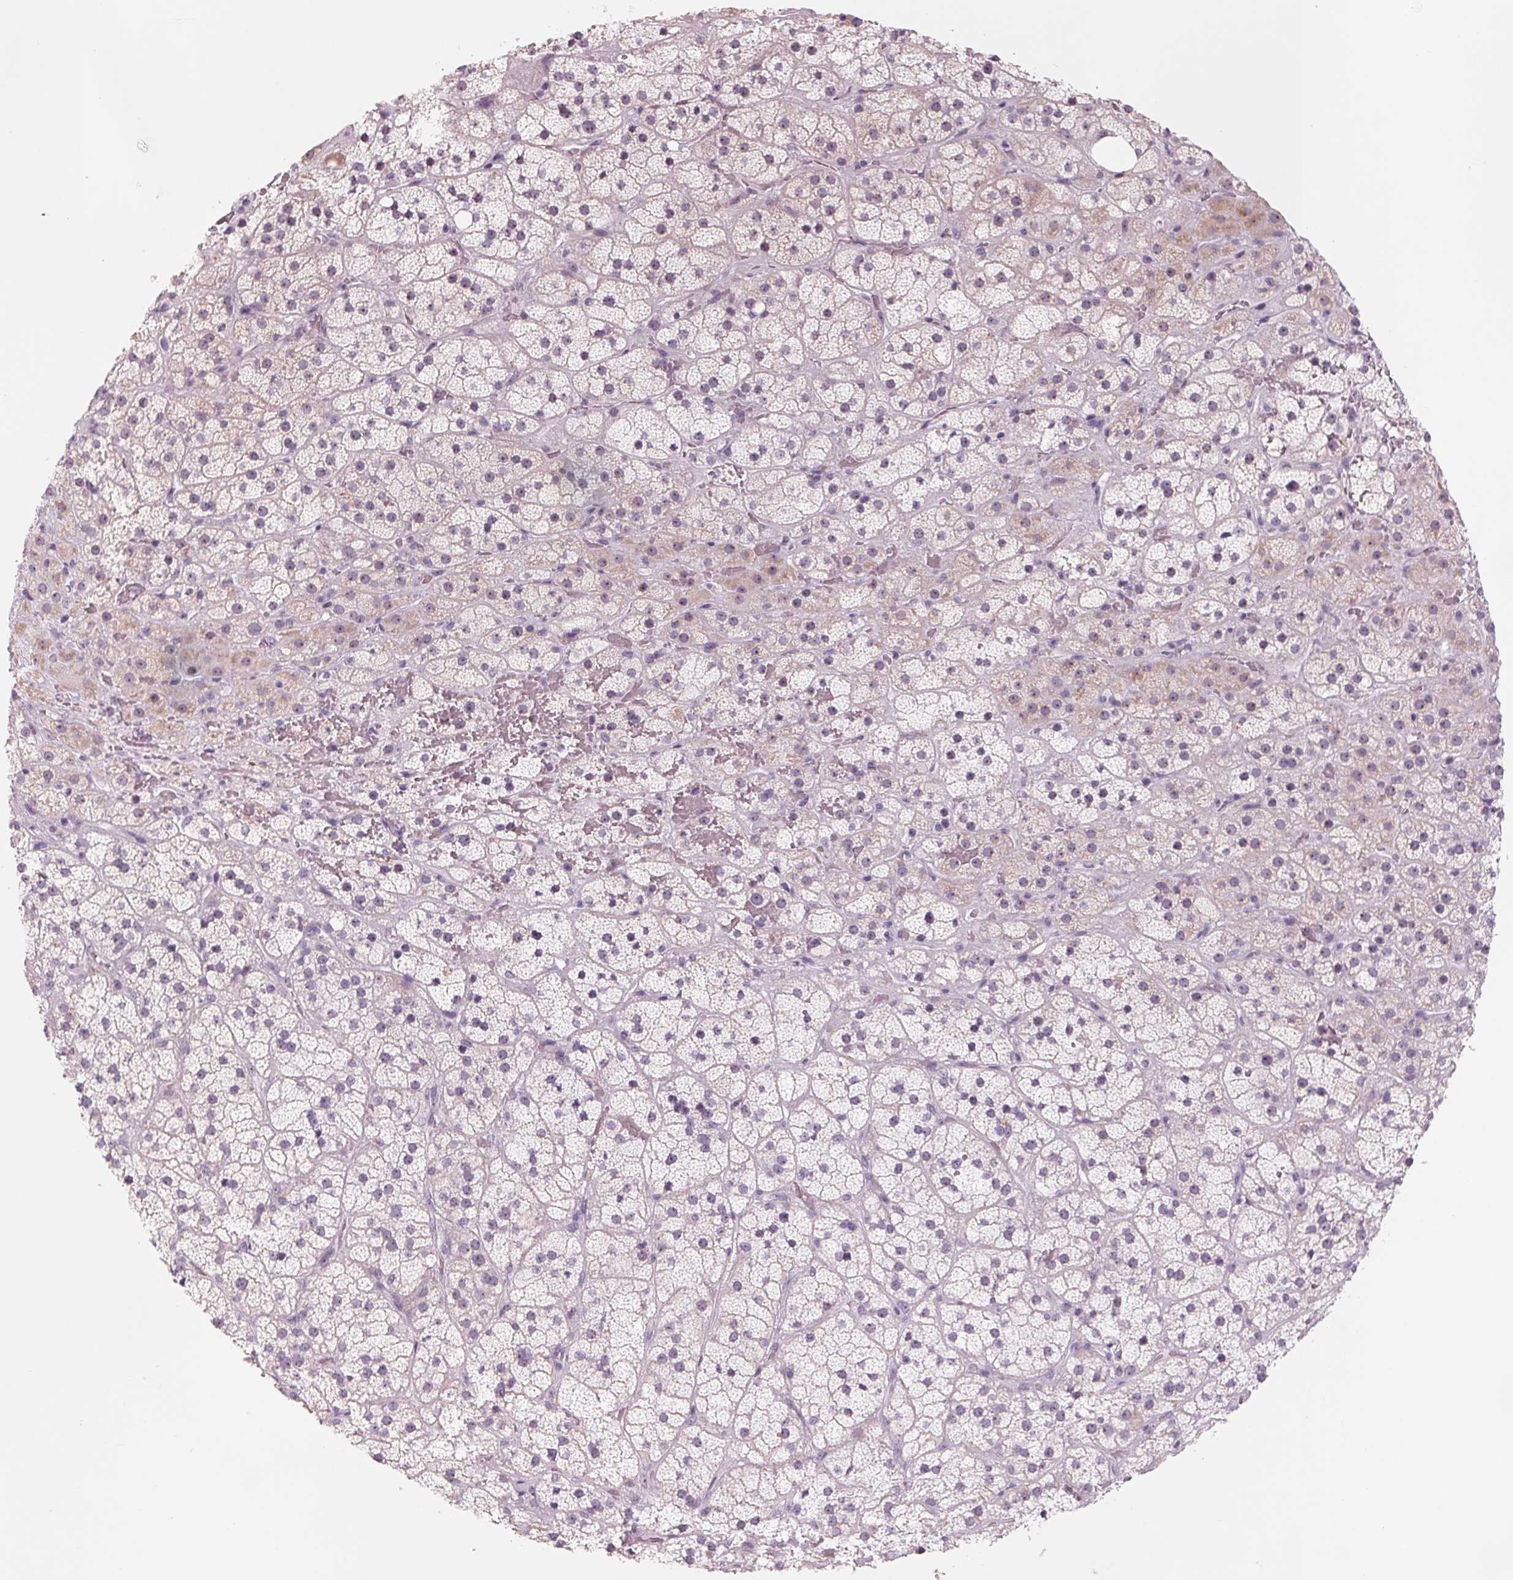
{"staining": {"intensity": "weak", "quantity": "<25%", "location": "cytoplasmic/membranous"}, "tissue": "adrenal gland", "cell_type": "Glandular cells", "image_type": "normal", "snomed": [{"axis": "morphology", "description": "Normal tissue, NOS"}, {"axis": "topography", "description": "Adrenal gland"}], "caption": "An image of human adrenal gland is negative for staining in glandular cells. (Stains: DAB (3,3'-diaminobenzidine) immunohistochemistry with hematoxylin counter stain, Microscopy: brightfield microscopy at high magnification).", "gene": "DNTTIP2", "patient": {"sex": "male", "age": 57}}